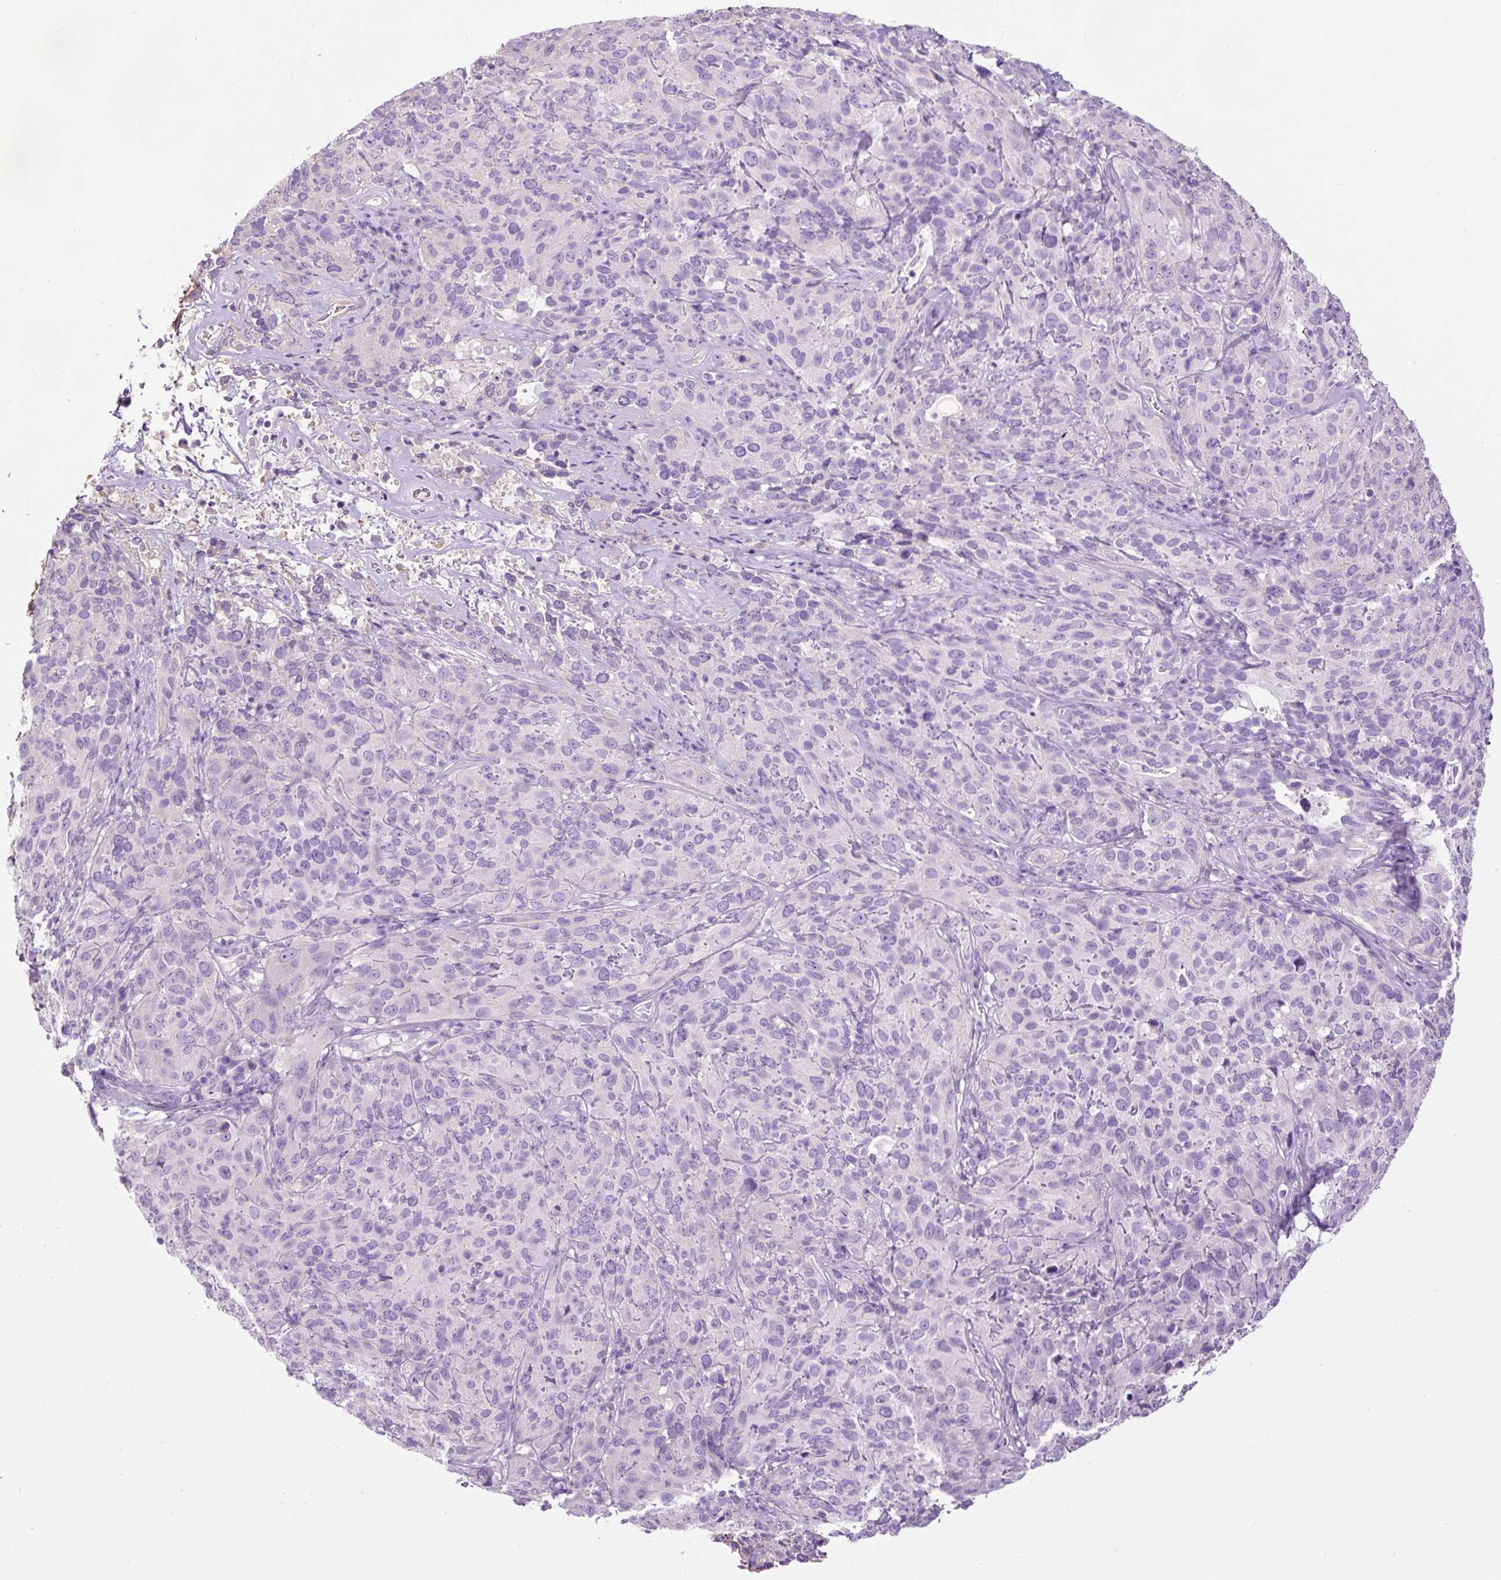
{"staining": {"intensity": "negative", "quantity": "none", "location": "none"}, "tissue": "cervical cancer", "cell_type": "Tumor cells", "image_type": "cancer", "snomed": [{"axis": "morphology", "description": "Squamous cell carcinoma, NOS"}, {"axis": "topography", "description": "Cervix"}], "caption": "DAB (3,3'-diaminobenzidine) immunohistochemical staining of human squamous cell carcinoma (cervical) shows no significant positivity in tumor cells.", "gene": "PDIA2", "patient": {"sex": "female", "age": 51}}